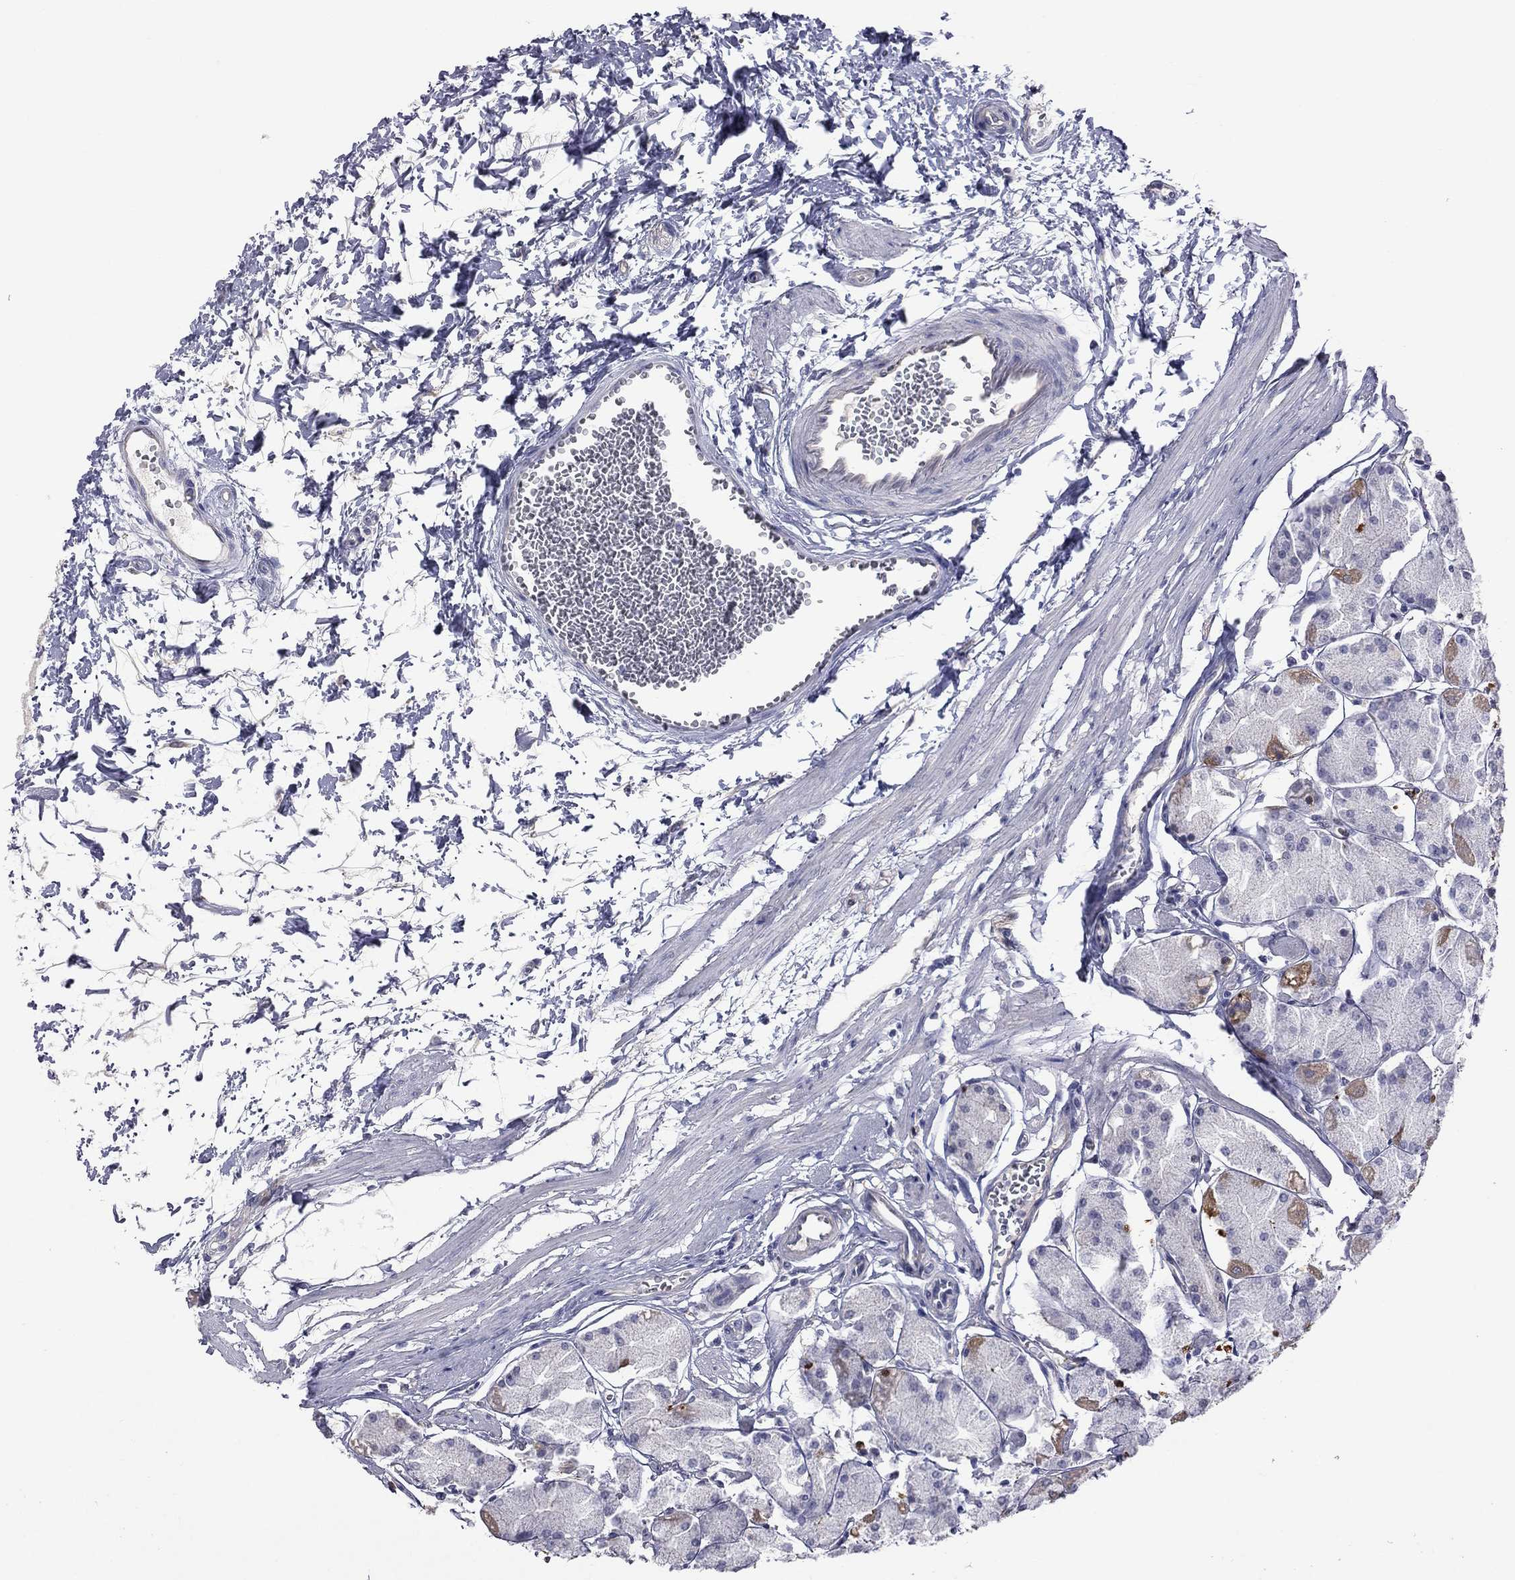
{"staining": {"intensity": "moderate", "quantity": "<25%", "location": "cytoplasmic/membranous"}, "tissue": "stomach", "cell_type": "Glandular cells", "image_type": "normal", "snomed": [{"axis": "morphology", "description": "Normal tissue, NOS"}, {"axis": "topography", "description": "Stomach, upper"}], "caption": "The micrograph displays staining of benign stomach, revealing moderate cytoplasmic/membranous protein staining (brown color) within glandular cells. The staining is performed using DAB brown chromogen to label protein expression. The nuclei are counter-stained blue using hematoxylin.", "gene": "HYLS1", "patient": {"sex": "male", "age": 60}}